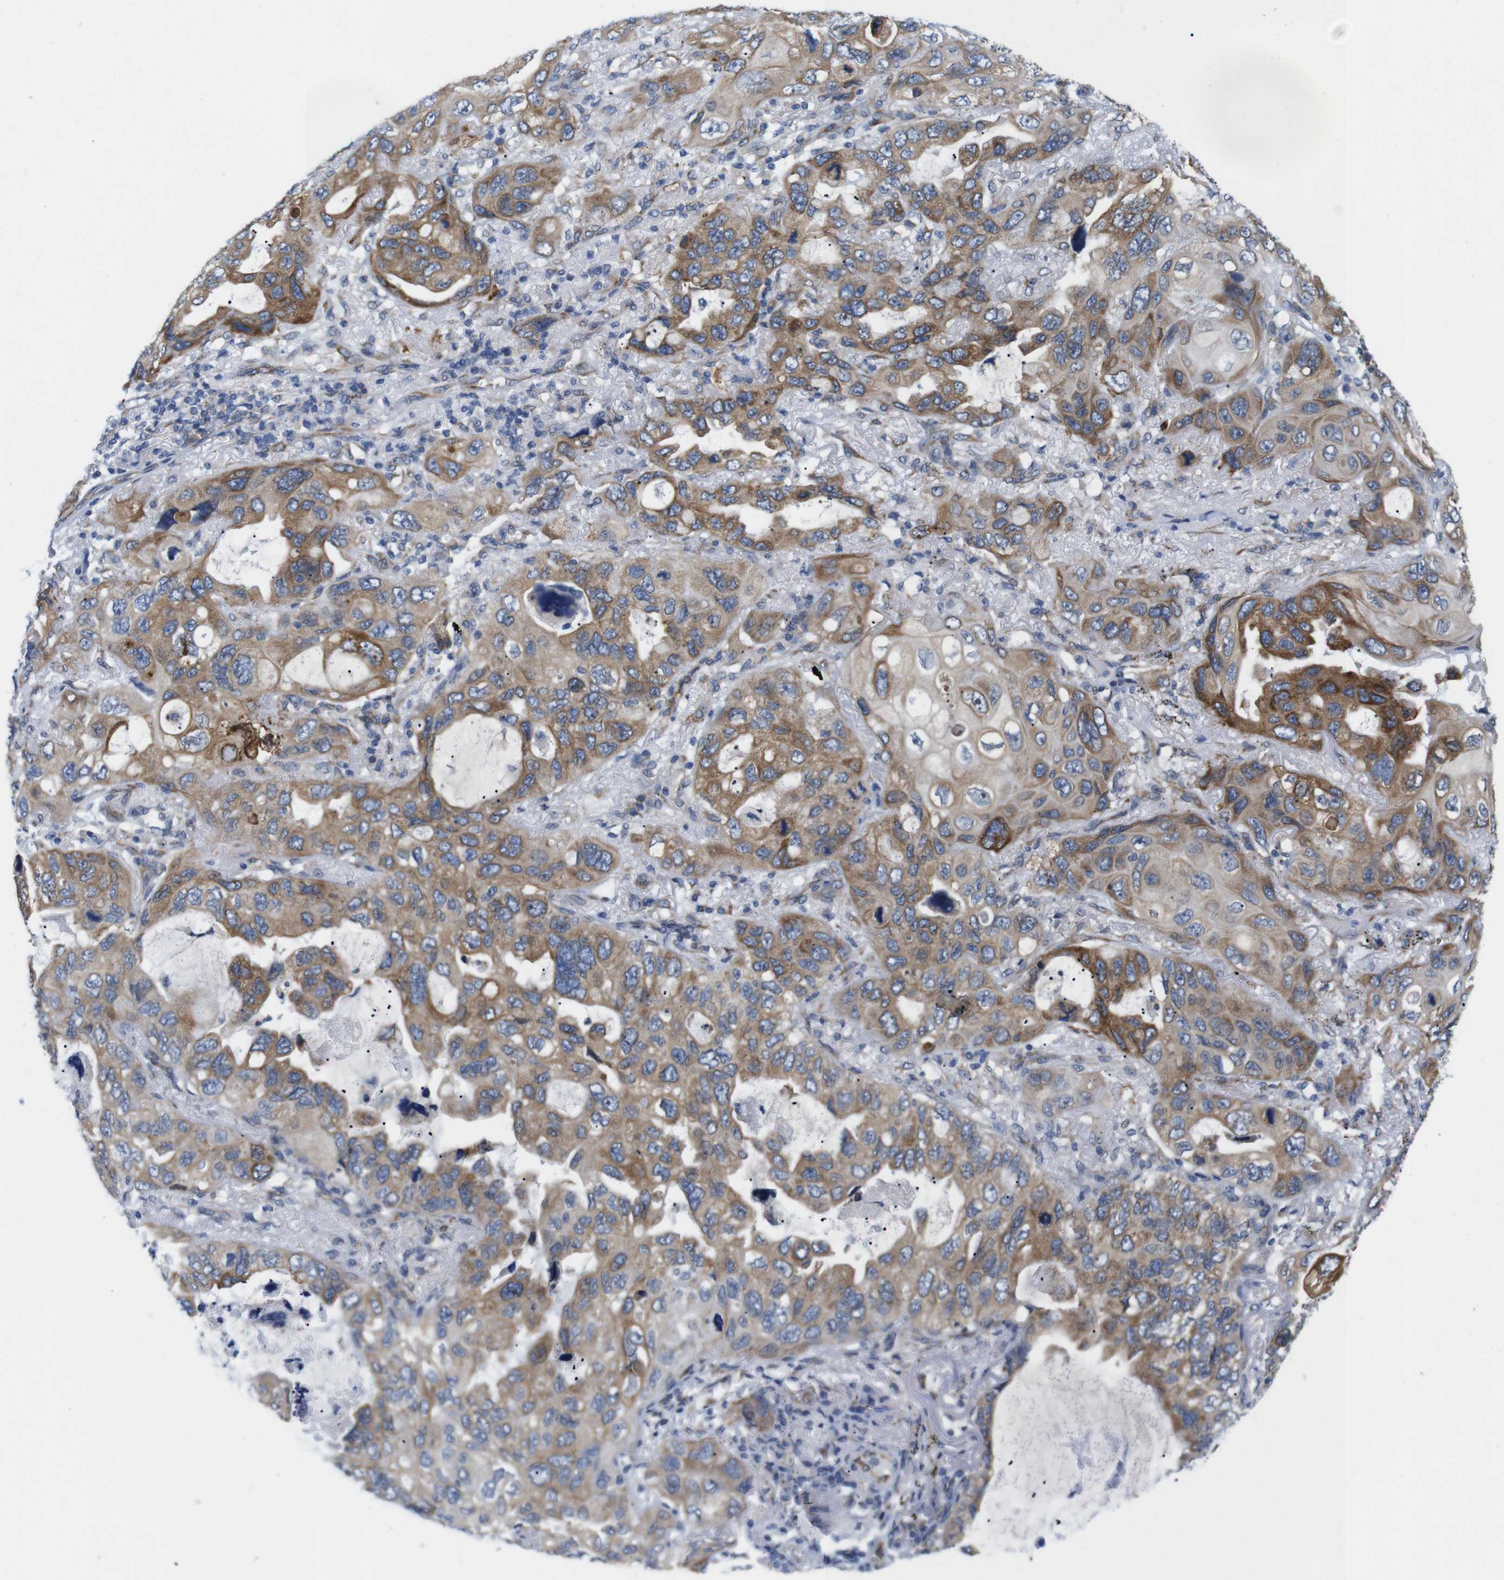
{"staining": {"intensity": "moderate", "quantity": ">75%", "location": "cytoplasmic/membranous"}, "tissue": "lung cancer", "cell_type": "Tumor cells", "image_type": "cancer", "snomed": [{"axis": "morphology", "description": "Squamous cell carcinoma, NOS"}, {"axis": "topography", "description": "Lung"}], "caption": "Lung squamous cell carcinoma stained for a protein (brown) shows moderate cytoplasmic/membranous positive expression in approximately >75% of tumor cells.", "gene": "HACD3", "patient": {"sex": "female", "age": 73}}